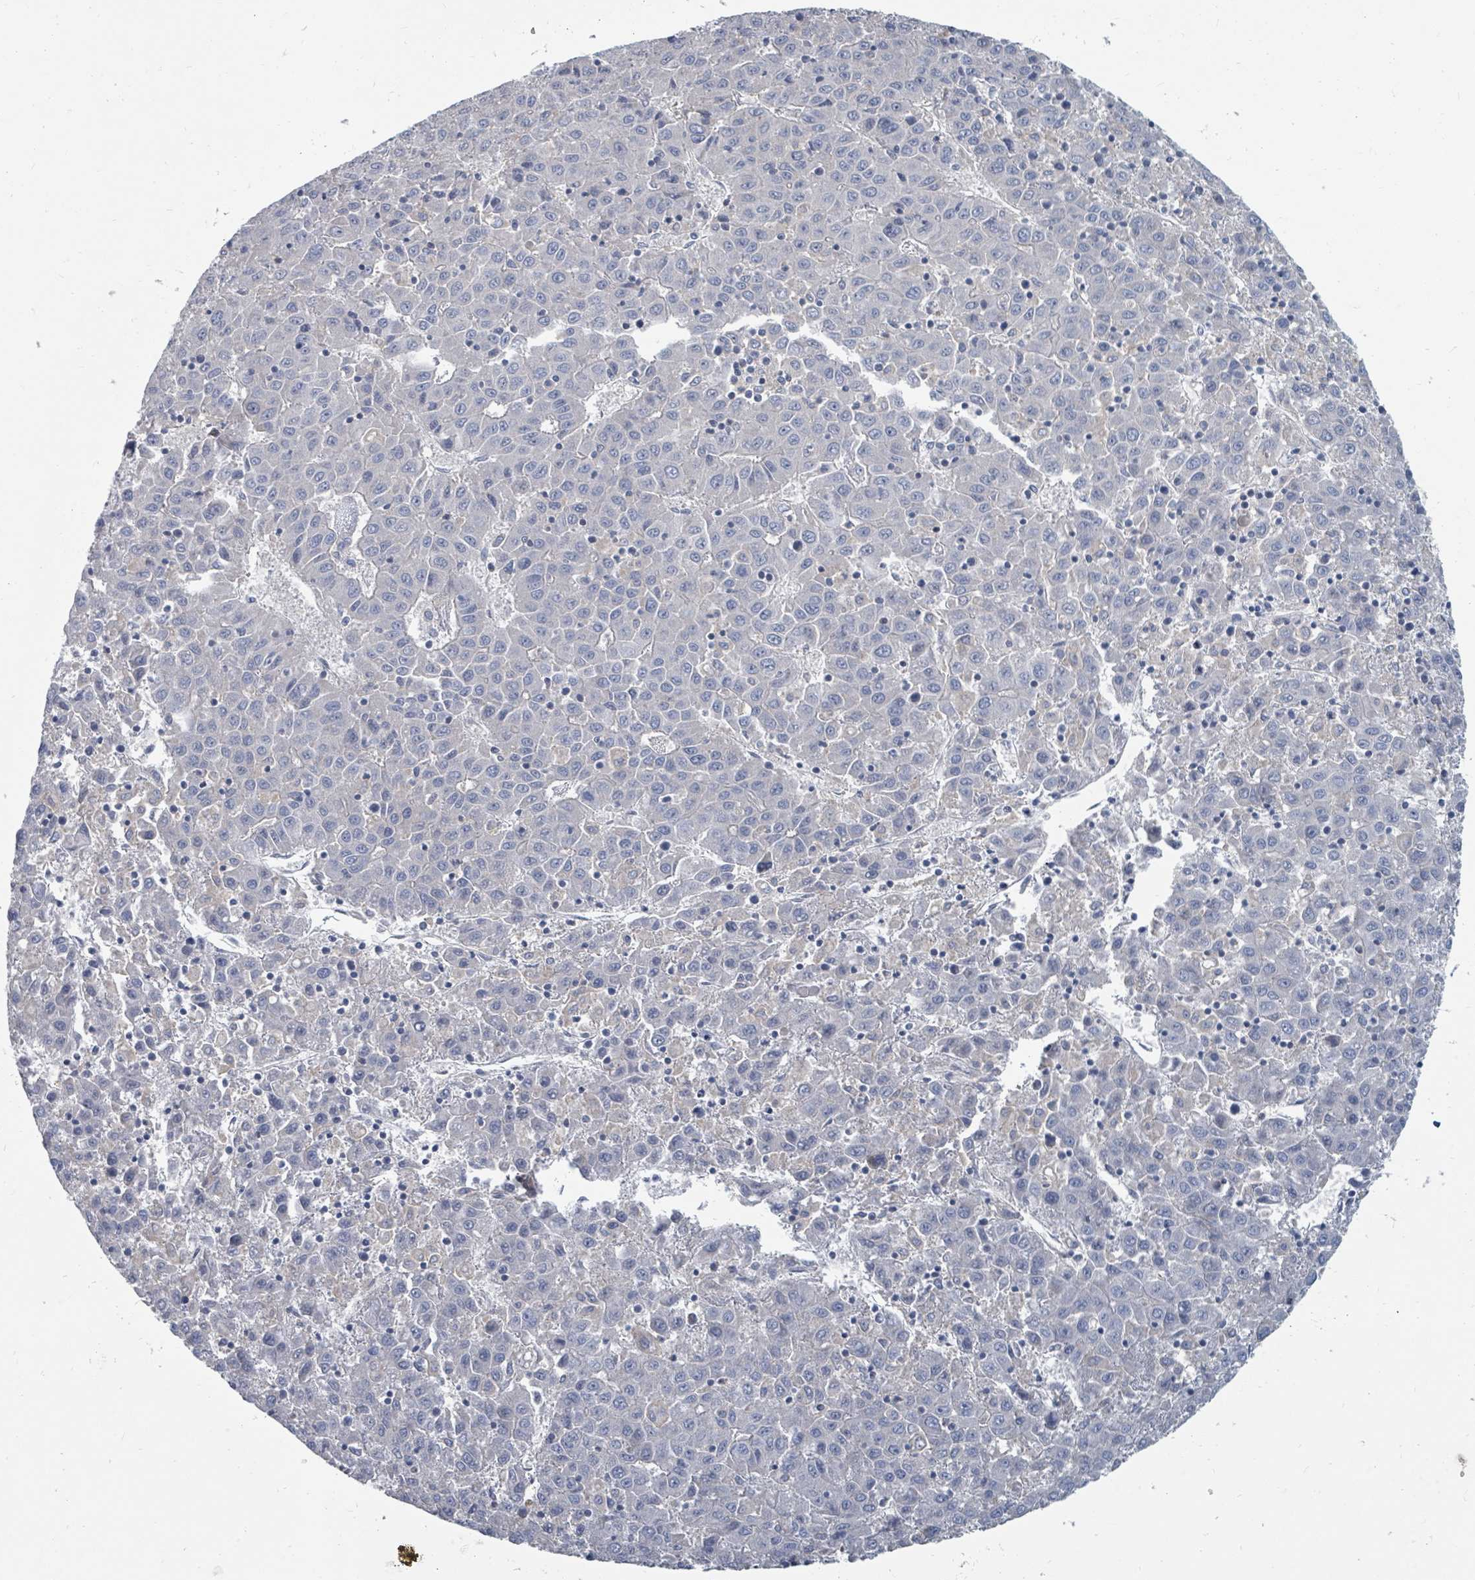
{"staining": {"intensity": "negative", "quantity": "none", "location": "none"}, "tissue": "liver cancer", "cell_type": "Tumor cells", "image_type": "cancer", "snomed": [{"axis": "morphology", "description": "Carcinoma, Hepatocellular, NOS"}, {"axis": "topography", "description": "Liver"}], "caption": "Photomicrograph shows no protein staining in tumor cells of liver cancer (hepatocellular carcinoma) tissue.", "gene": "ARGFX", "patient": {"sex": "female", "age": 53}}